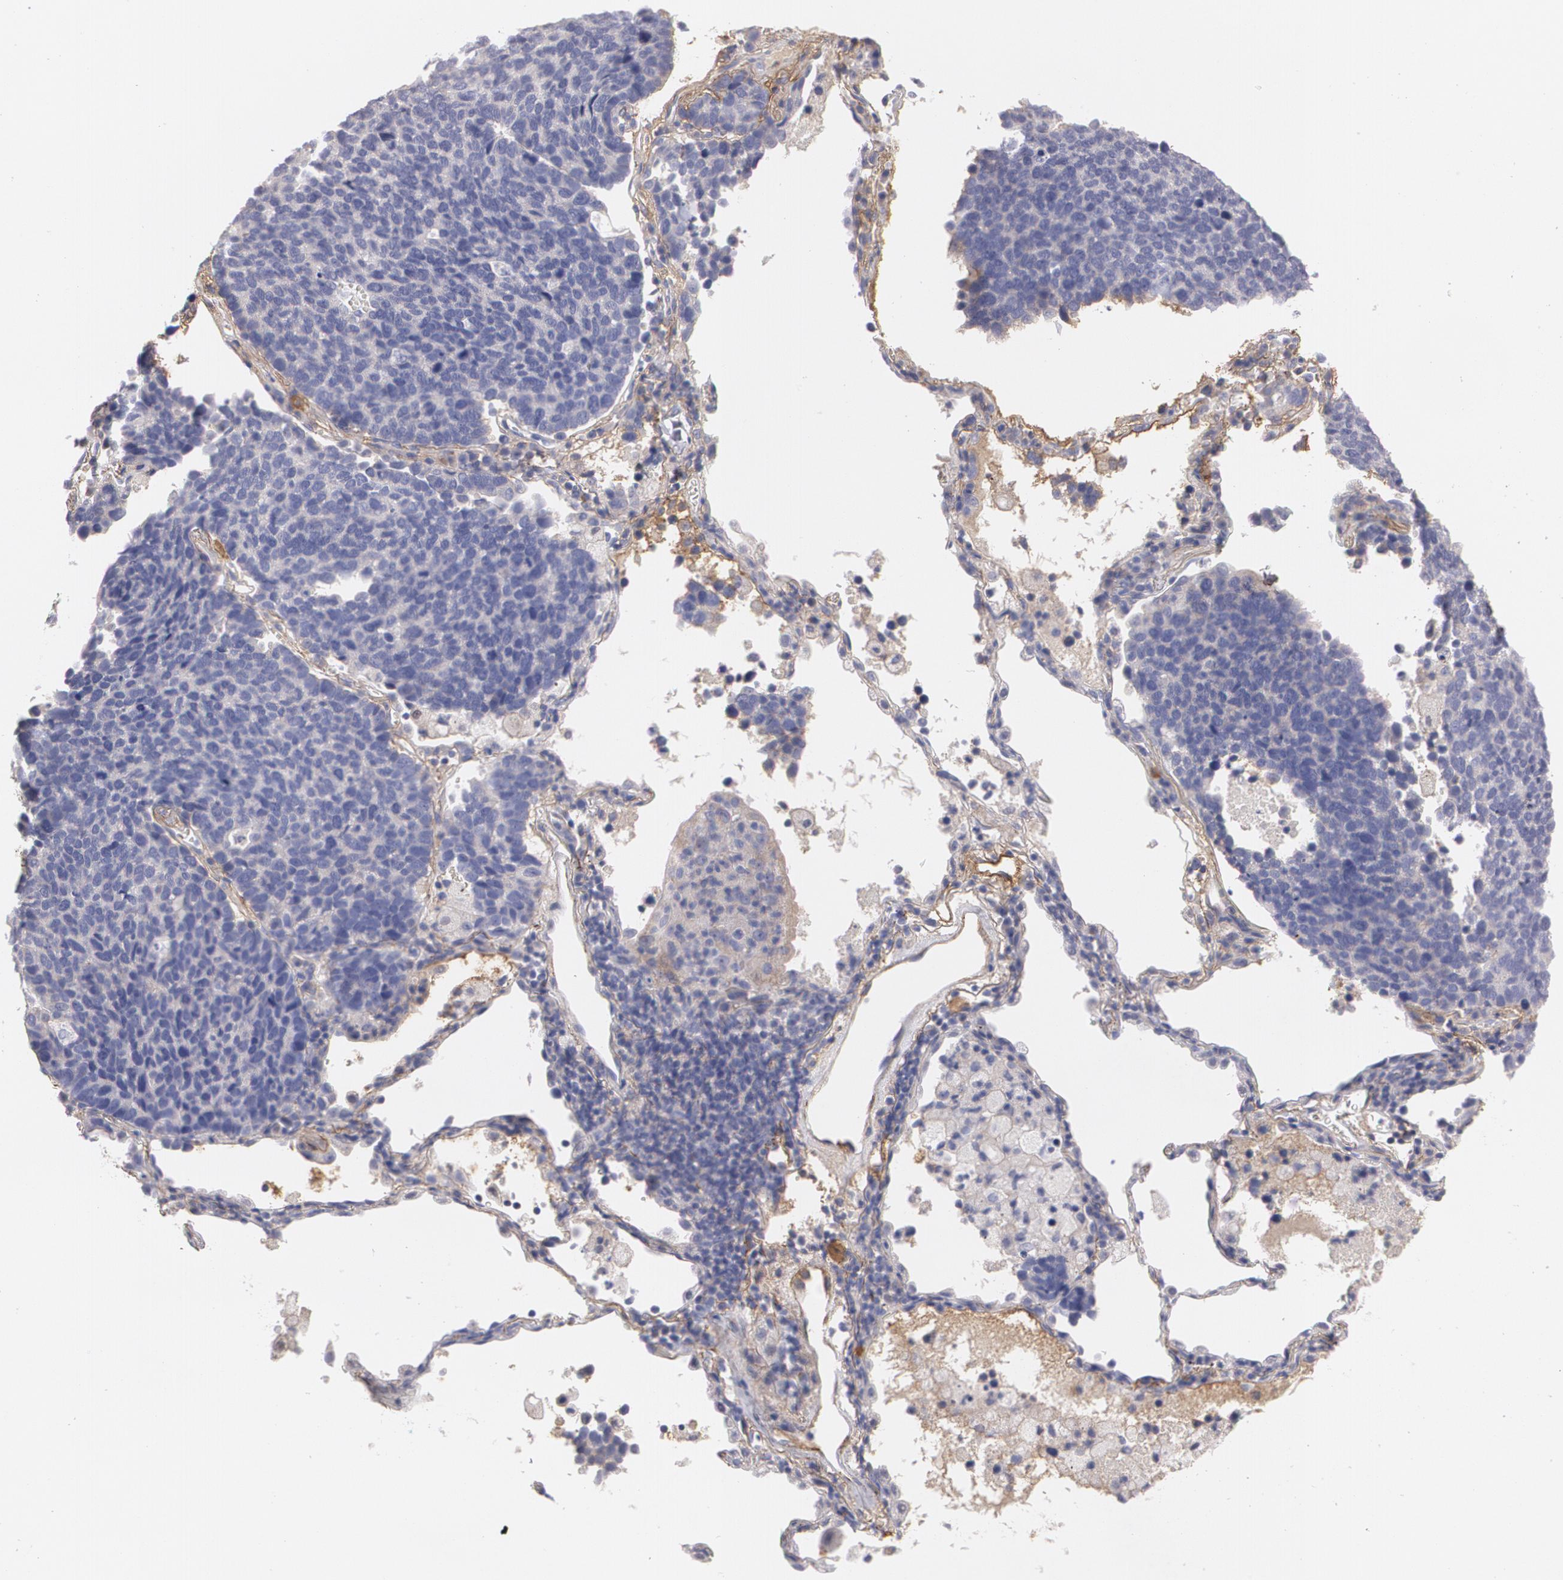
{"staining": {"intensity": "negative", "quantity": "none", "location": "none"}, "tissue": "lung cancer", "cell_type": "Tumor cells", "image_type": "cancer", "snomed": [{"axis": "morphology", "description": "Neoplasm, malignant, NOS"}, {"axis": "topography", "description": "Lung"}], "caption": "Tumor cells are negative for brown protein staining in lung cancer (neoplasm (malignant)). (DAB (3,3'-diaminobenzidine) immunohistochemistry (IHC) visualized using brightfield microscopy, high magnification).", "gene": "FBLN1", "patient": {"sex": "female", "age": 75}}